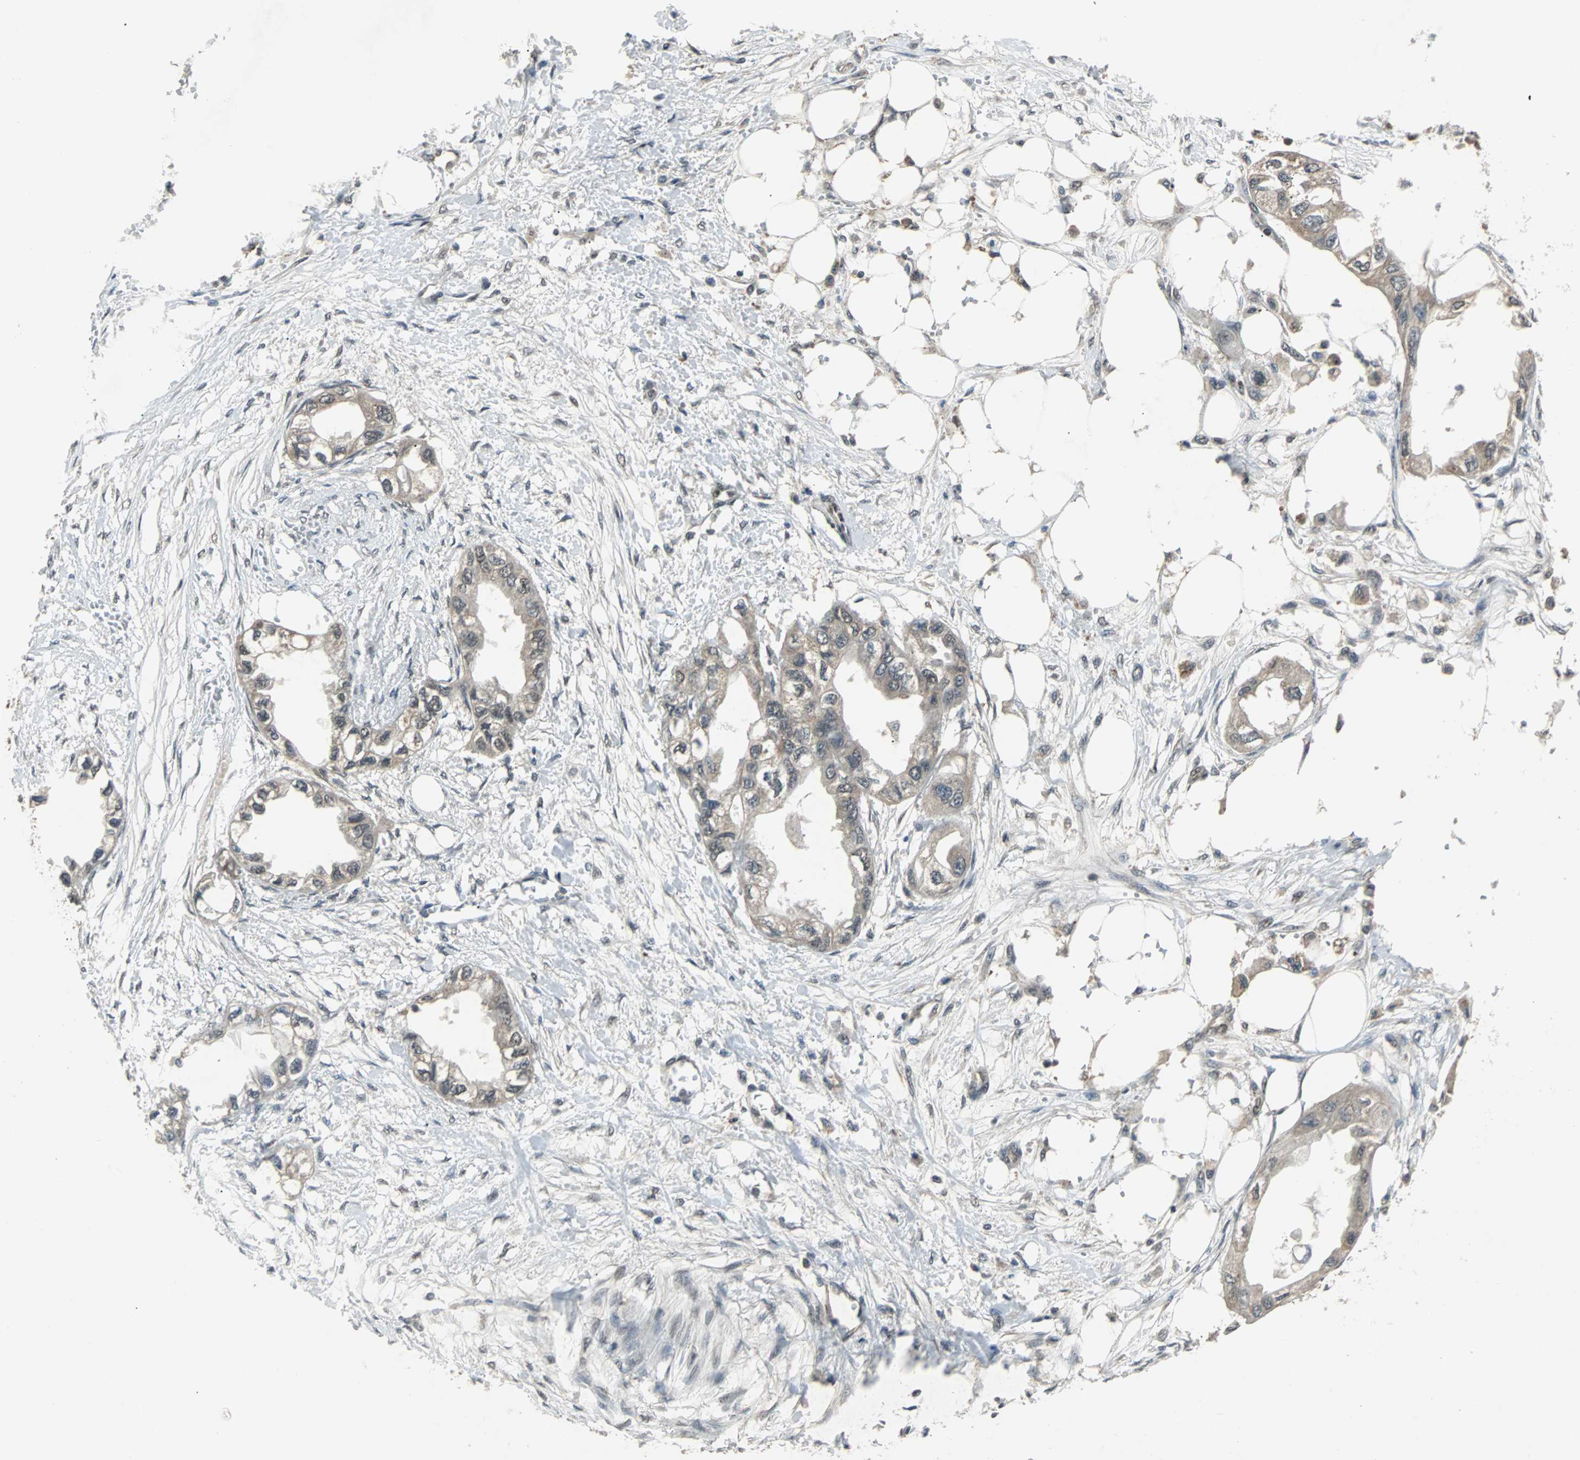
{"staining": {"intensity": "weak", "quantity": "25%-75%", "location": "cytoplasmic/membranous"}, "tissue": "endometrial cancer", "cell_type": "Tumor cells", "image_type": "cancer", "snomed": [{"axis": "morphology", "description": "Adenocarcinoma, NOS"}, {"axis": "topography", "description": "Endometrium"}], "caption": "This is a micrograph of IHC staining of endometrial cancer (adenocarcinoma), which shows weak expression in the cytoplasmic/membranous of tumor cells.", "gene": "PHC1", "patient": {"sex": "female", "age": 67}}